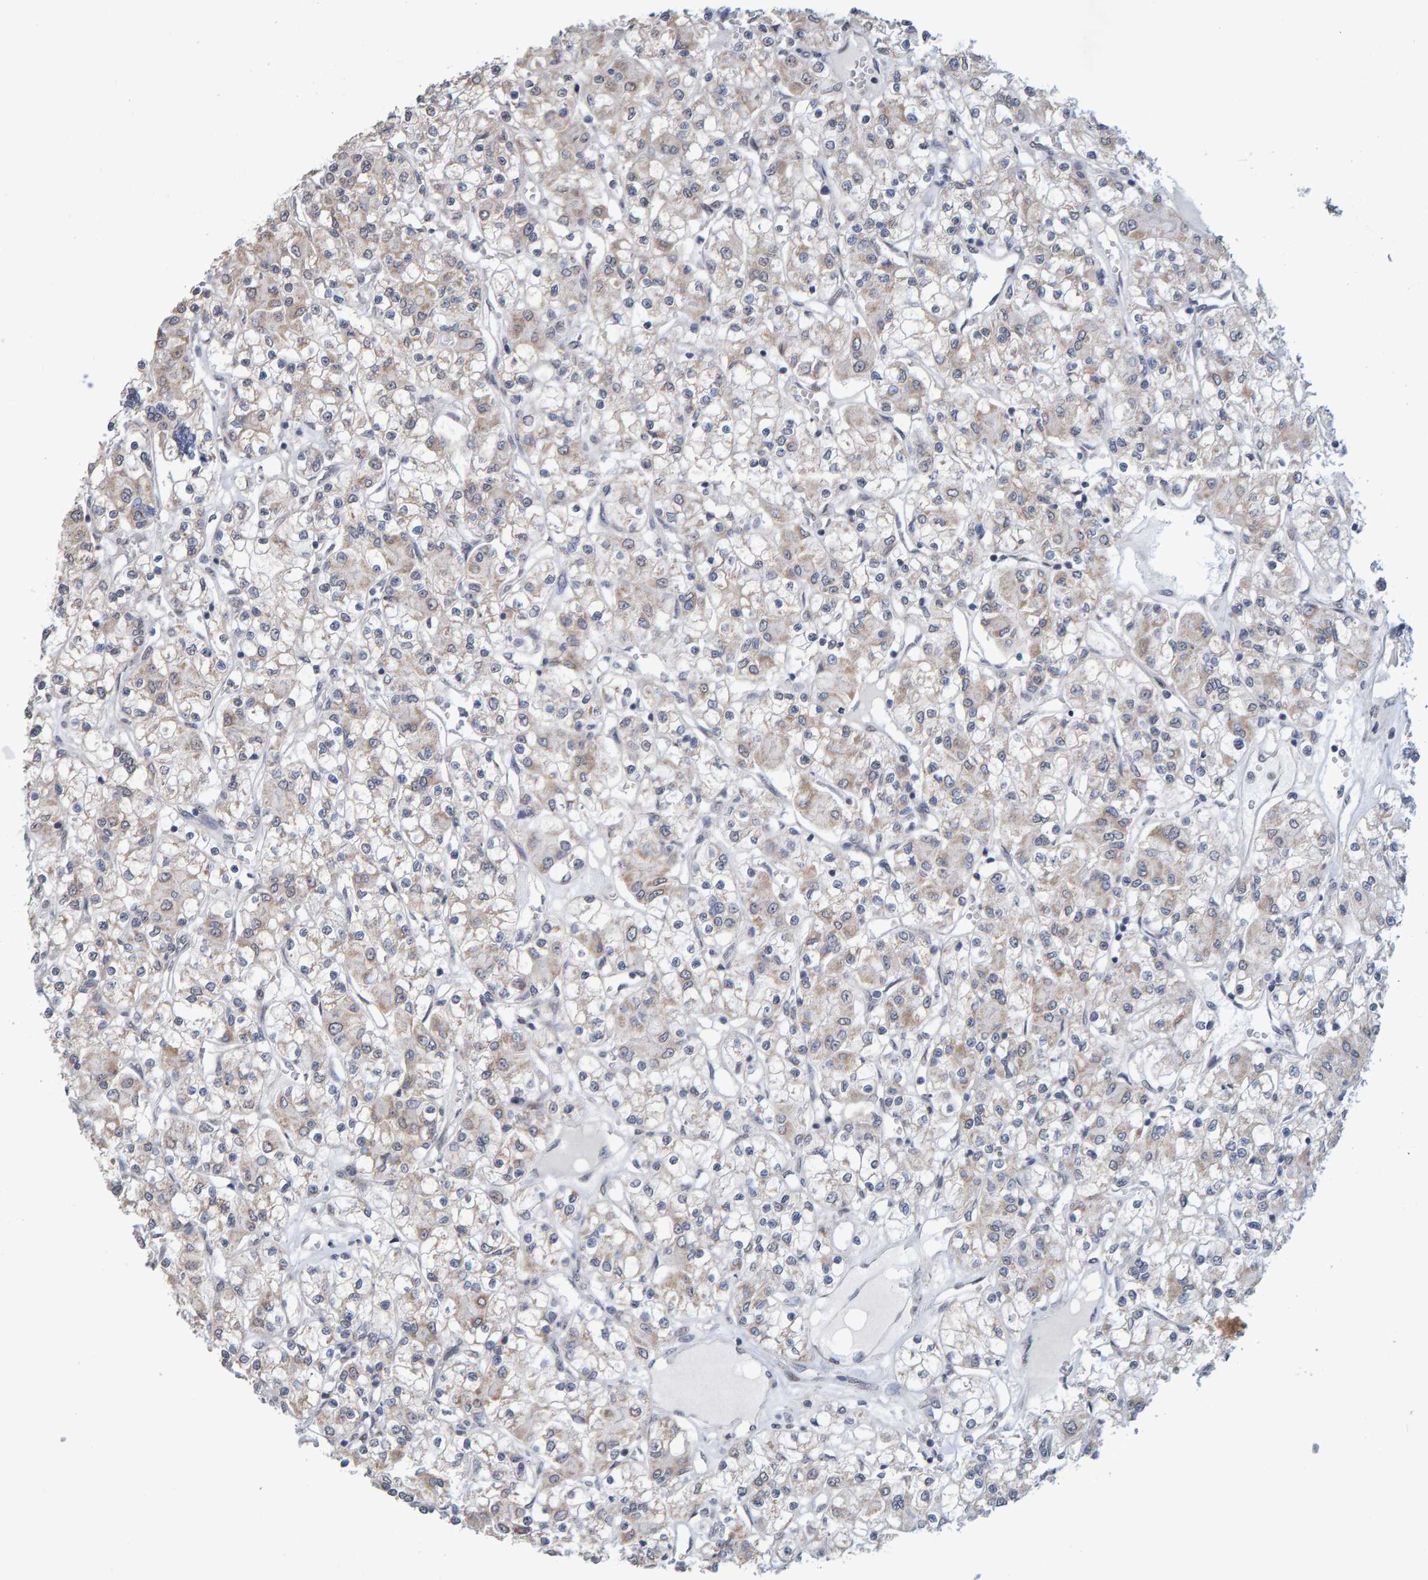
{"staining": {"intensity": "weak", "quantity": "25%-75%", "location": "cytoplasmic/membranous"}, "tissue": "renal cancer", "cell_type": "Tumor cells", "image_type": "cancer", "snomed": [{"axis": "morphology", "description": "Adenocarcinoma, NOS"}, {"axis": "topography", "description": "Kidney"}], "caption": "Immunohistochemical staining of renal cancer (adenocarcinoma) demonstrates weak cytoplasmic/membranous protein staining in about 25%-75% of tumor cells.", "gene": "USP43", "patient": {"sex": "female", "age": 59}}